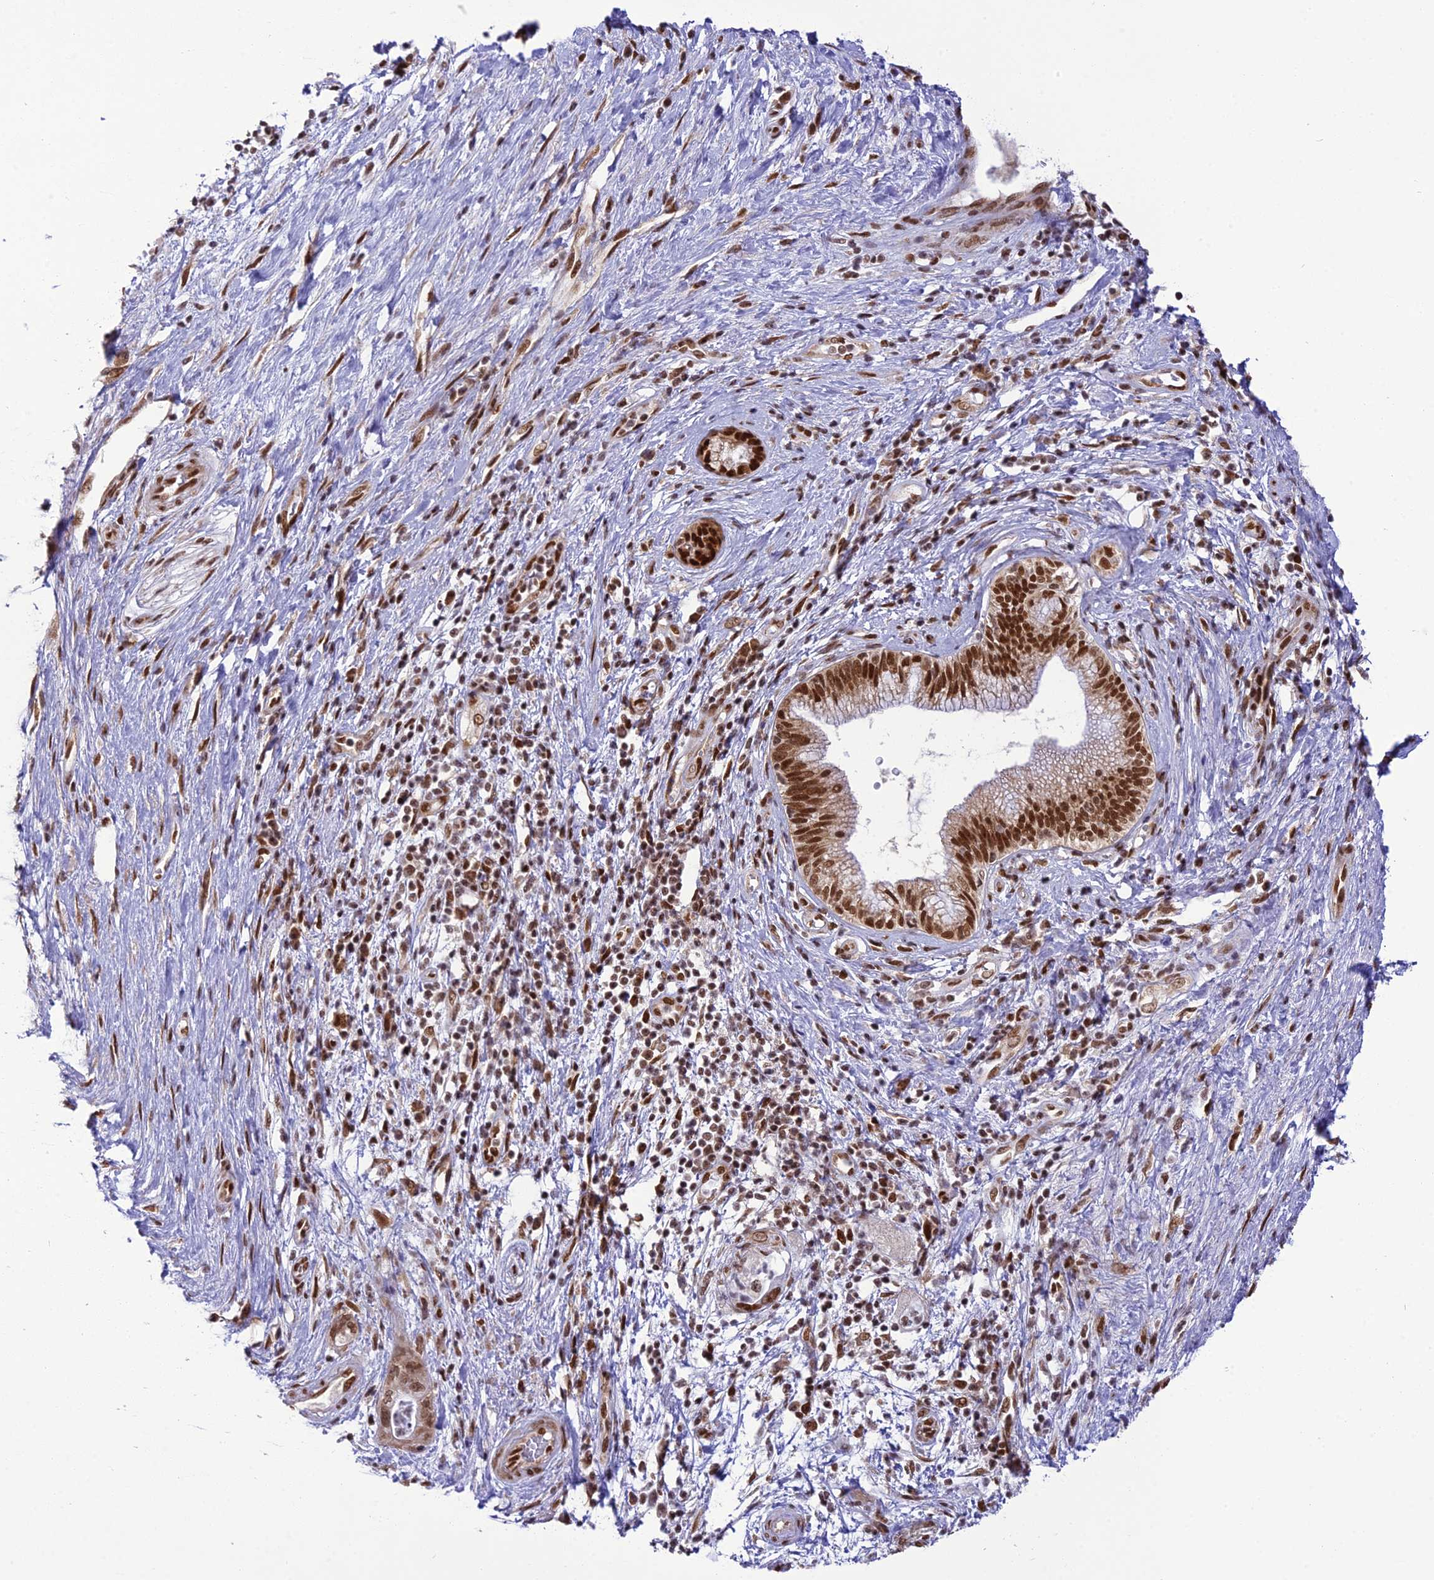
{"staining": {"intensity": "strong", "quantity": ">75%", "location": "nuclear"}, "tissue": "pancreatic cancer", "cell_type": "Tumor cells", "image_type": "cancer", "snomed": [{"axis": "morphology", "description": "Adenocarcinoma, NOS"}, {"axis": "topography", "description": "Pancreas"}], "caption": "Immunohistochemistry micrograph of neoplastic tissue: pancreatic cancer stained using immunohistochemistry (IHC) displays high levels of strong protein expression localized specifically in the nuclear of tumor cells, appearing as a nuclear brown color.", "gene": "DDX1", "patient": {"sex": "female", "age": 73}}